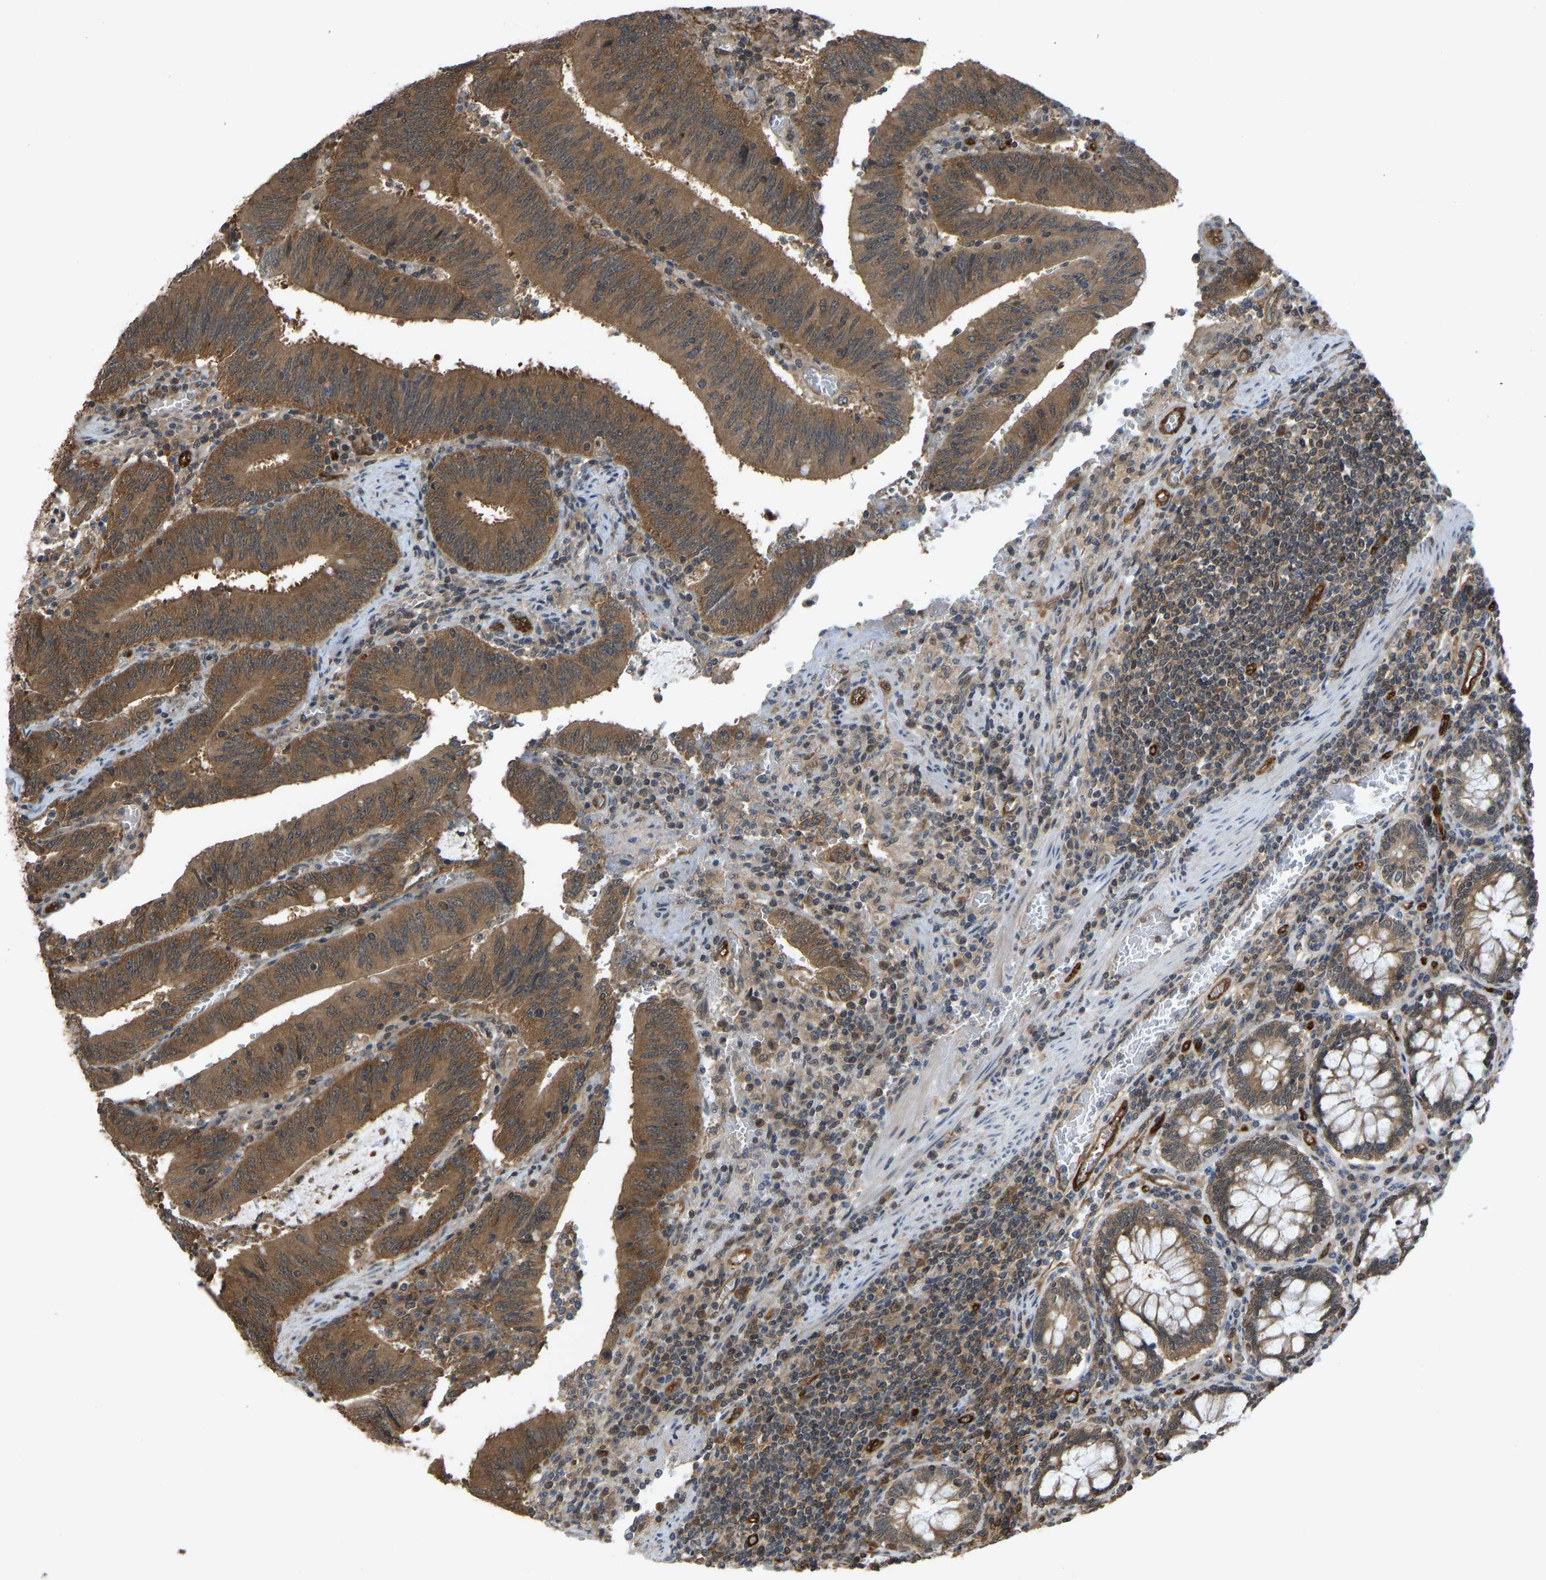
{"staining": {"intensity": "strong", "quantity": ">75%", "location": "cytoplasmic/membranous"}, "tissue": "colorectal cancer", "cell_type": "Tumor cells", "image_type": "cancer", "snomed": [{"axis": "morphology", "description": "Normal tissue, NOS"}, {"axis": "morphology", "description": "Adenocarcinoma, NOS"}, {"axis": "topography", "description": "Rectum"}], "caption": "Immunohistochemistry (IHC) of human adenocarcinoma (colorectal) displays high levels of strong cytoplasmic/membranous expression in approximately >75% of tumor cells. (brown staining indicates protein expression, while blue staining denotes nuclei).", "gene": "CCT8", "patient": {"sex": "female", "age": 66}}